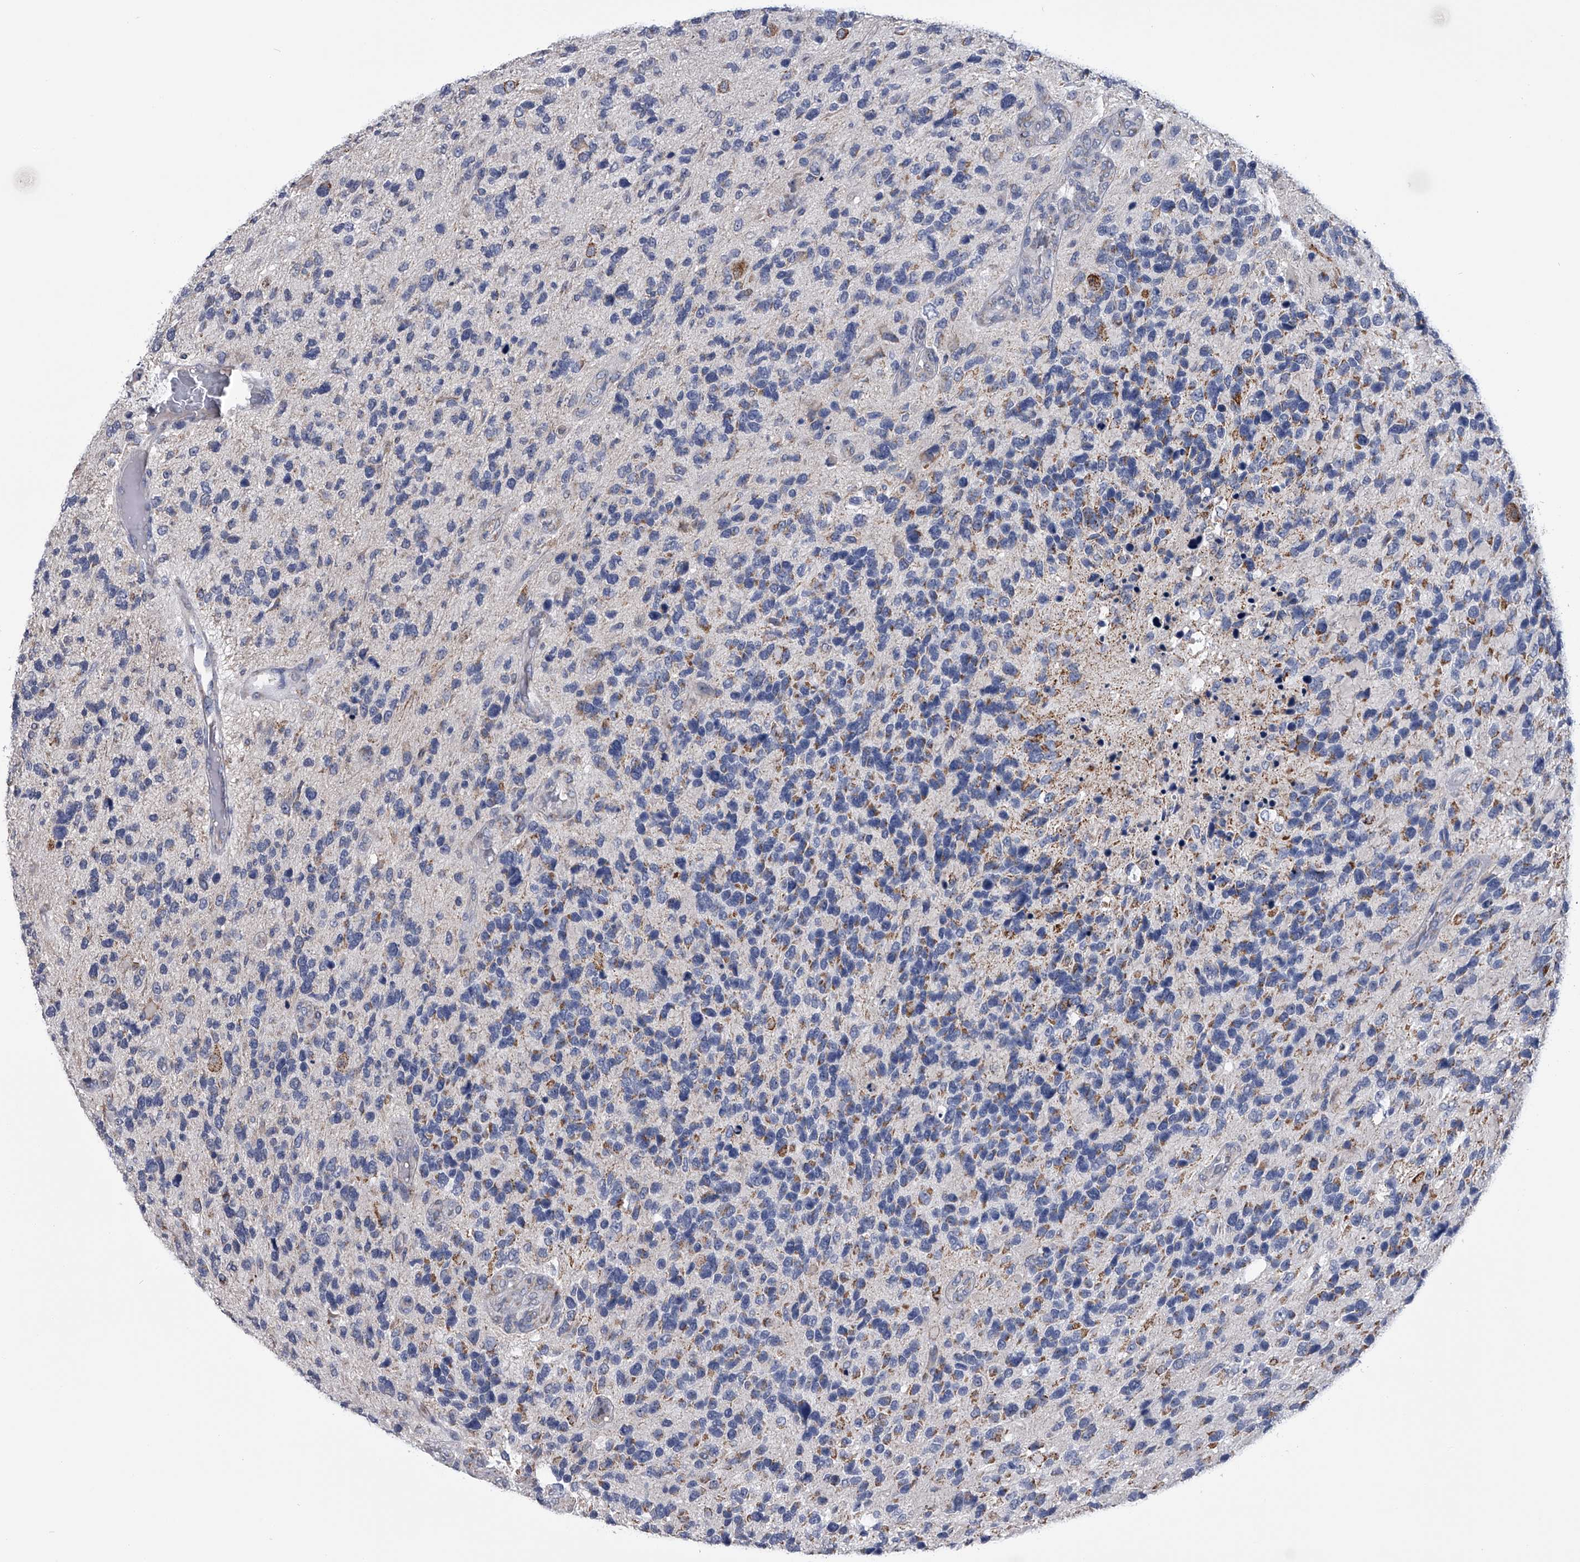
{"staining": {"intensity": "moderate", "quantity": "<25%", "location": "cytoplasmic/membranous"}, "tissue": "glioma", "cell_type": "Tumor cells", "image_type": "cancer", "snomed": [{"axis": "morphology", "description": "Glioma, malignant, High grade"}, {"axis": "topography", "description": "Brain"}], "caption": "This photomicrograph demonstrates IHC staining of malignant high-grade glioma, with low moderate cytoplasmic/membranous positivity in approximately <25% of tumor cells.", "gene": "OAT", "patient": {"sex": "female", "age": 58}}